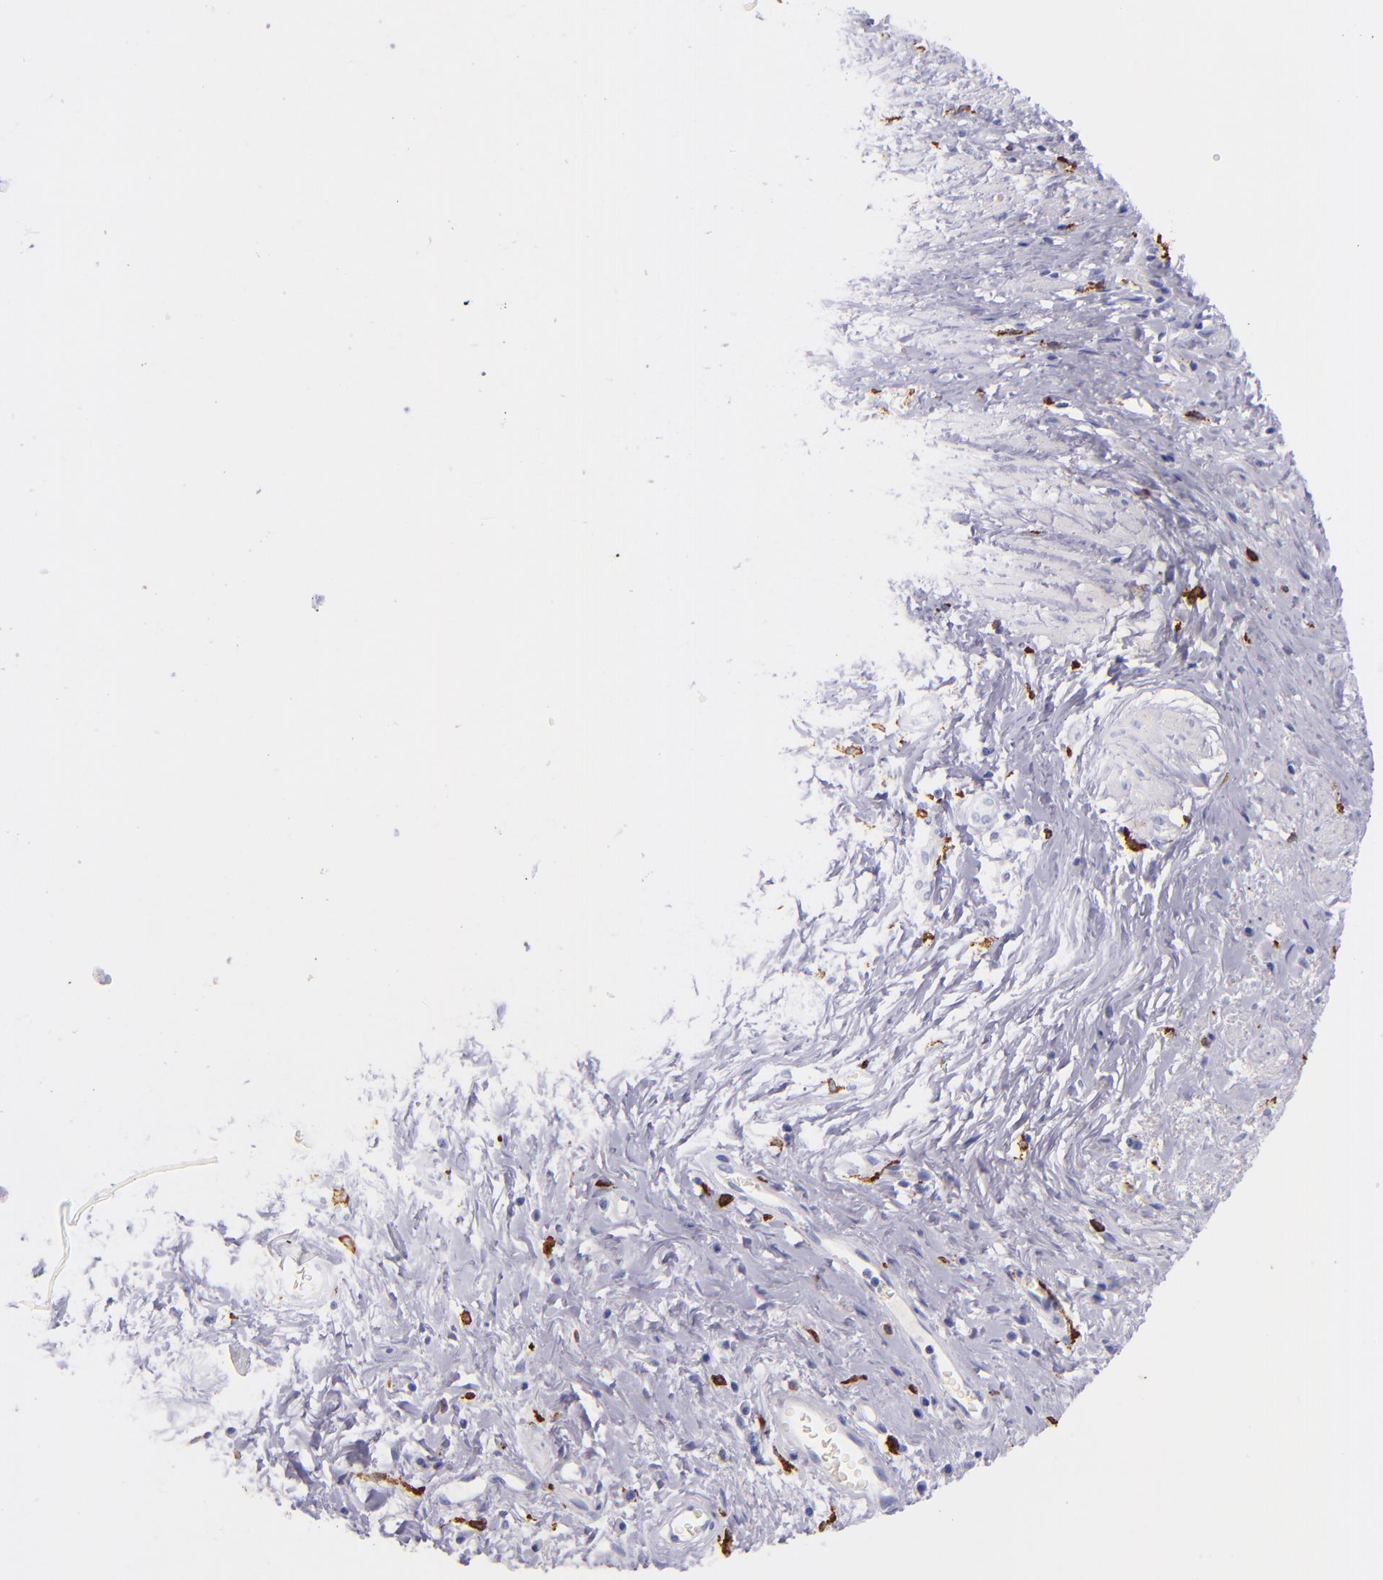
{"staining": {"intensity": "negative", "quantity": "none", "location": "none"}, "tissue": "esophagus", "cell_type": "Squamous epithelial cells", "image_type": "normal", "snomed": [{"axis": "morphology", "description": "Normal tissue, NOS"}, {"axis": "topography", "description": "Esophagus"}], "caption": "This is an immunohistochemistry (IHC) image of normal esophagus. There is no expression in squamous epithelial cells.", "gene": "CD163", "patient": {"sex": "female", "age": 61}}